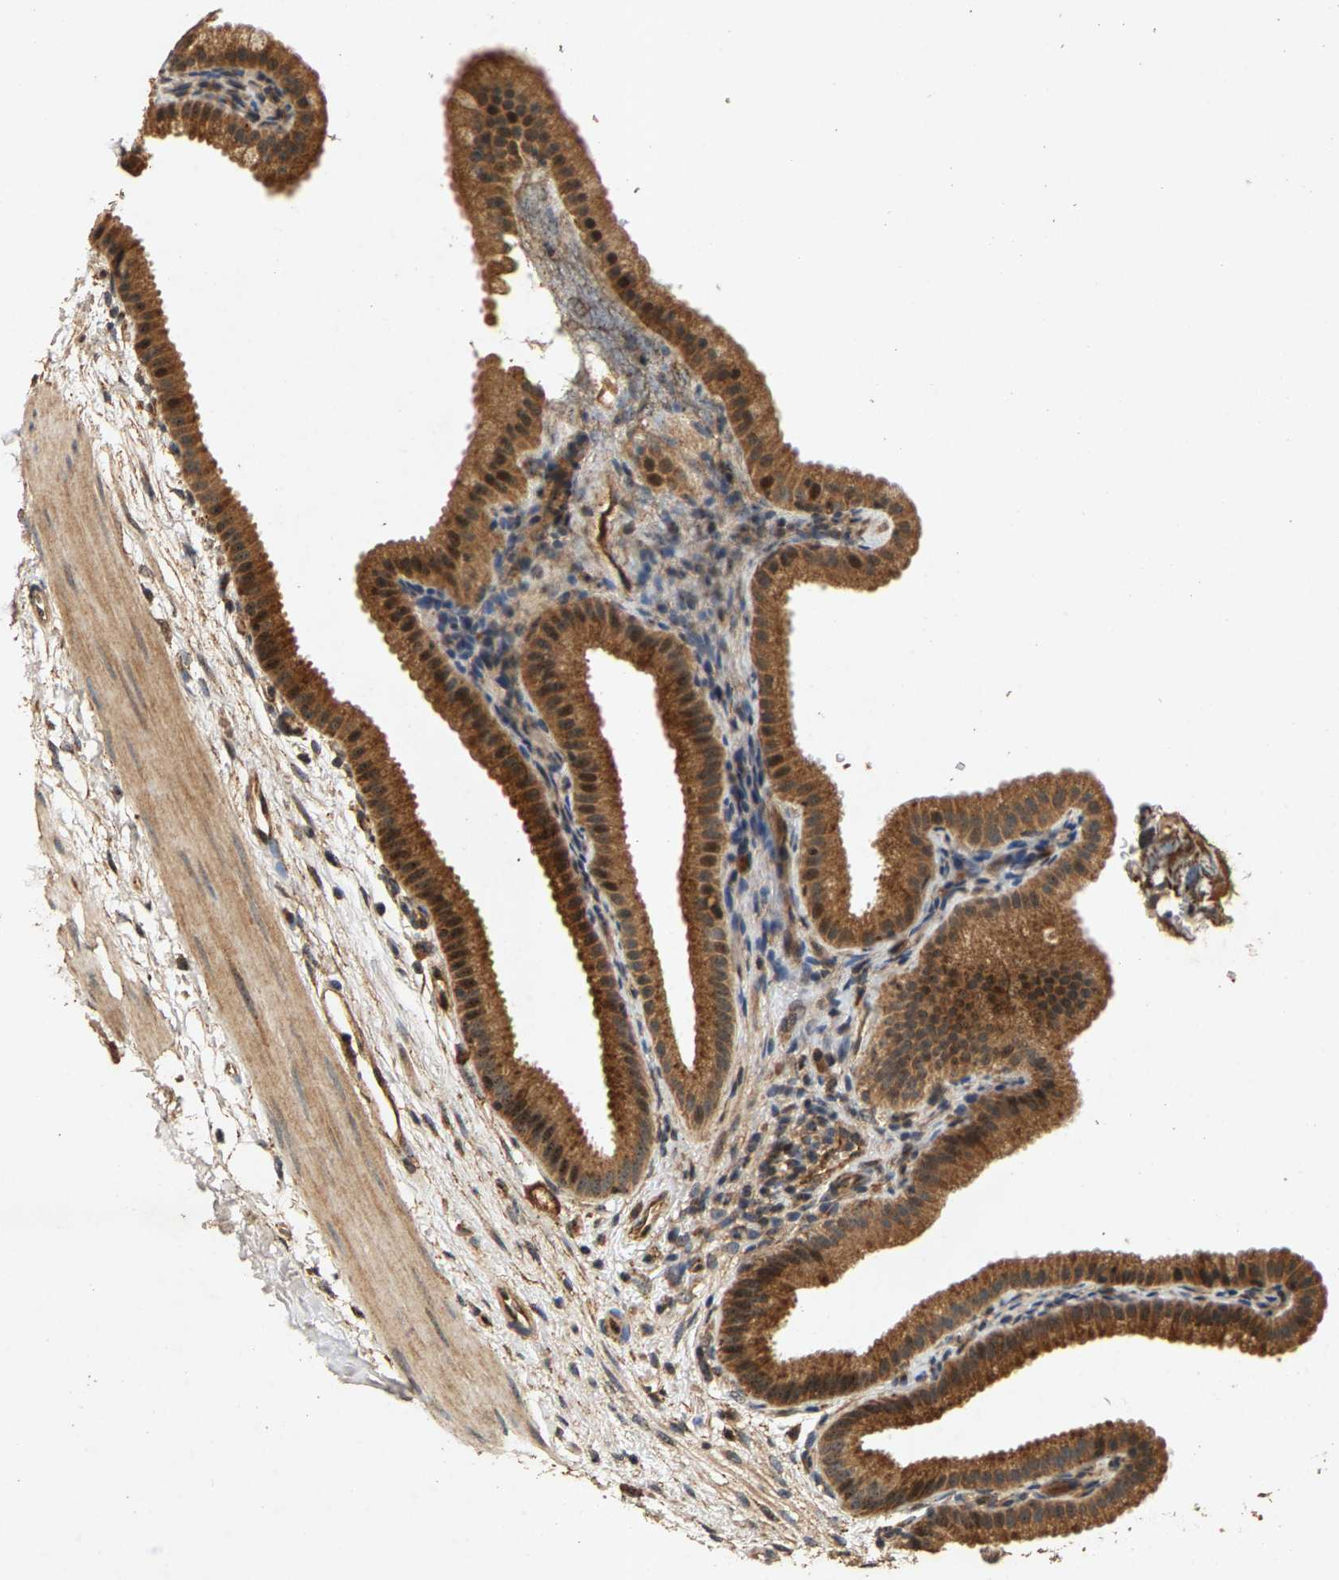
{"staining": {"intensity": "strong", "quantity": ">75%", "location": "cytoplasmic/membranous"}, "tissue": "gallbladder", "cell_type": "Glandular cells", "image_type": "normal", "snomed": [{"axis": "morphology", "description": "Normal tissue, NOS"}, {"axis": "topography", "description": "Gallbladder"}], "caption": "This photomicrograph shows unremarkable gallbladder stained with immunohistochemistry to label a protein in brown. The cytoplasmic/membranous of glandular cells show strong positivity for the protein. Nuclei are counter-stained blue.", "gene": "CIDEC", "patient": {"sex": "female", "age": 64}}